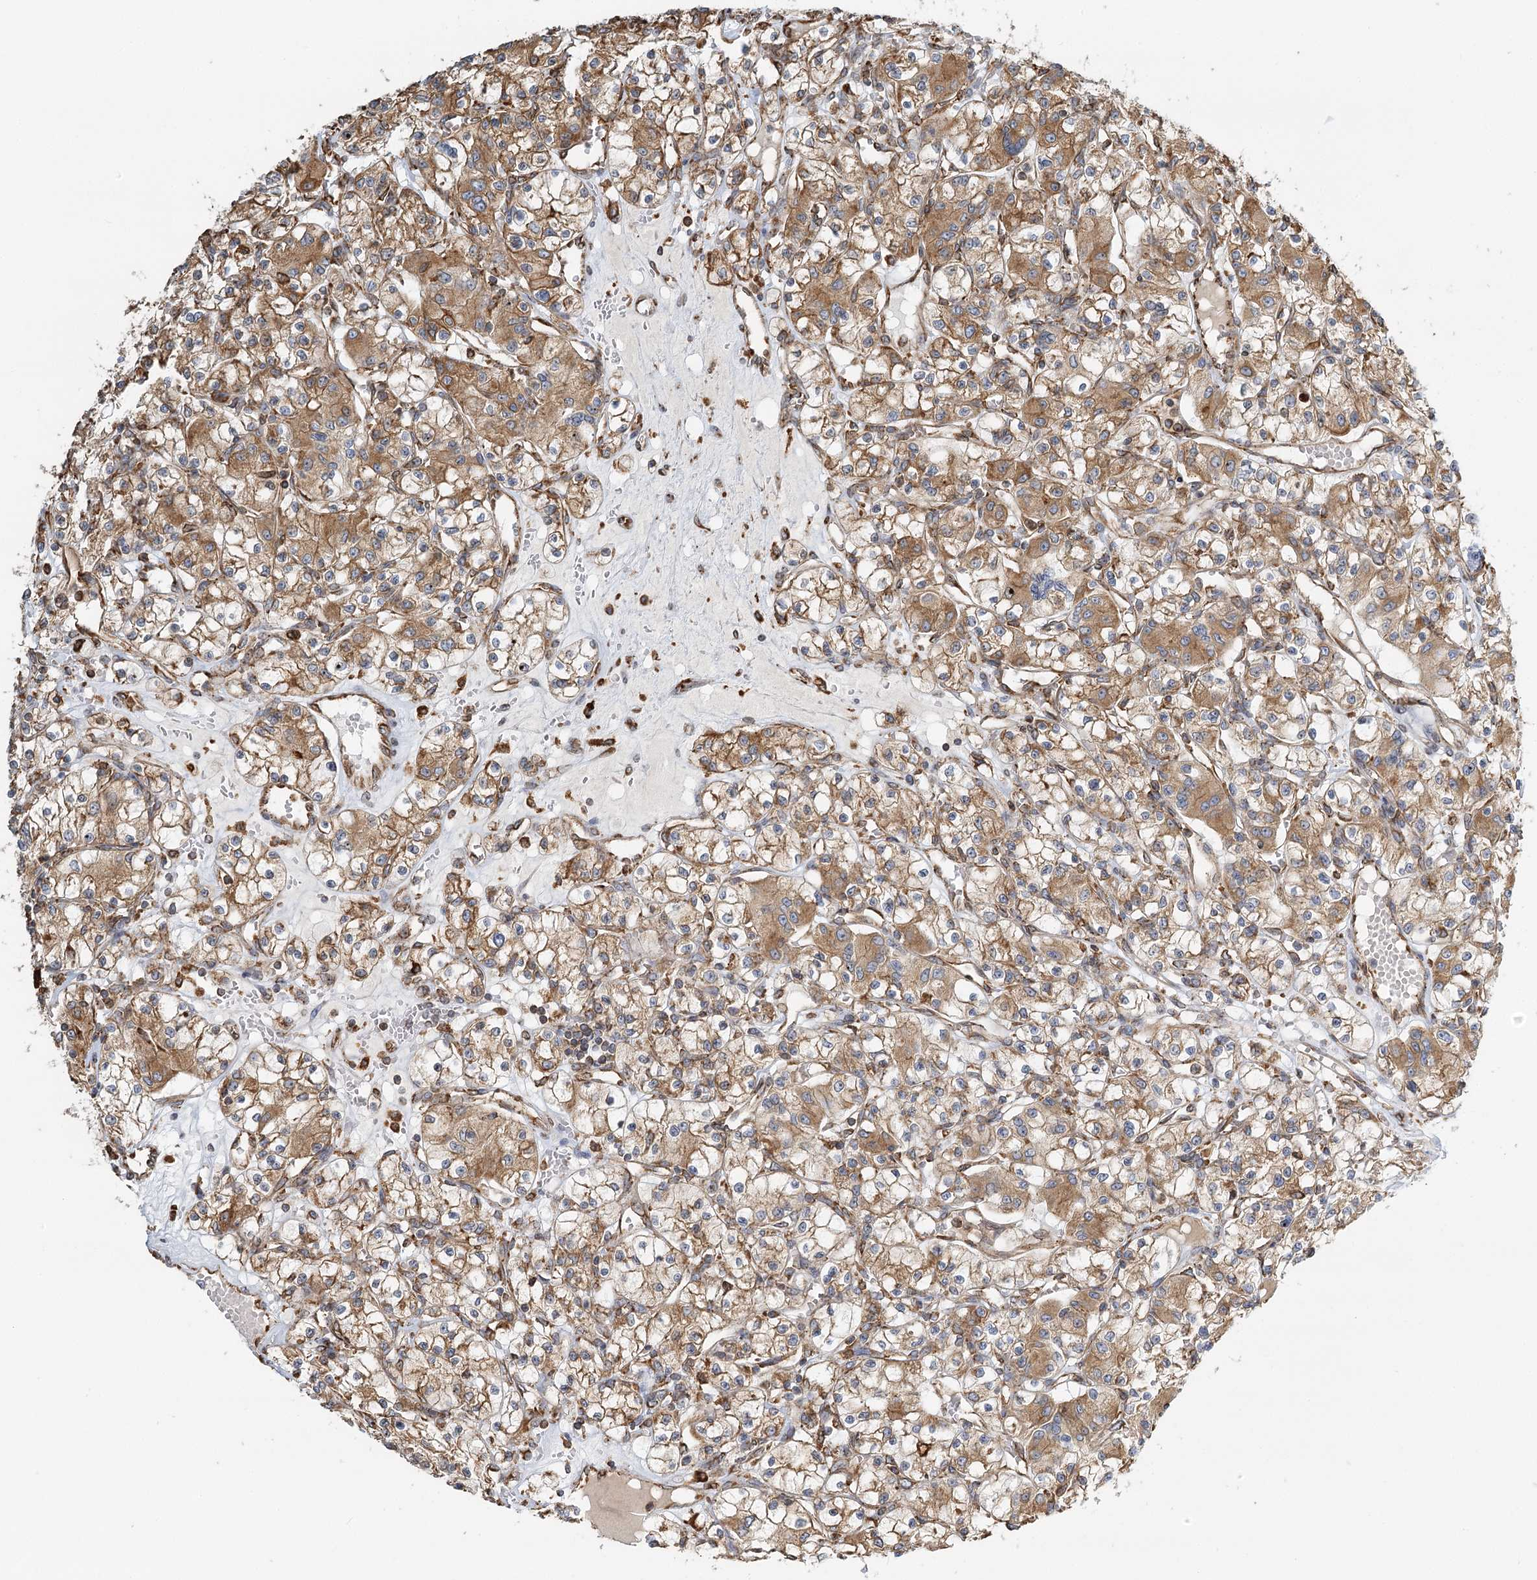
{"staining": {"intensity": "moderate", "quantity": ">75%", "location": "cytoplasmic/membranous"}, "tissue": "renal cancer", "cell_type": "Tumor cells", "image_type": "cancer", "snomed": [{"axis": "morphology", "description": "Adenocarcinoma, NOS"}, {"axis": "topography", "description": "Kidney"}], "caption": "Immunohistochemistry of renal adenocarcinoma exhibits medium levels of moderate cytoplasmic/membranous staining in approximately >75% of tumor cells. The protein is stained brown, and the nuclei are stained in blue (DAB IHC with brightfield microscopy, high magnification).", "gene": "TAS1R1", "patient": {"sex": "female", "age": 59}}